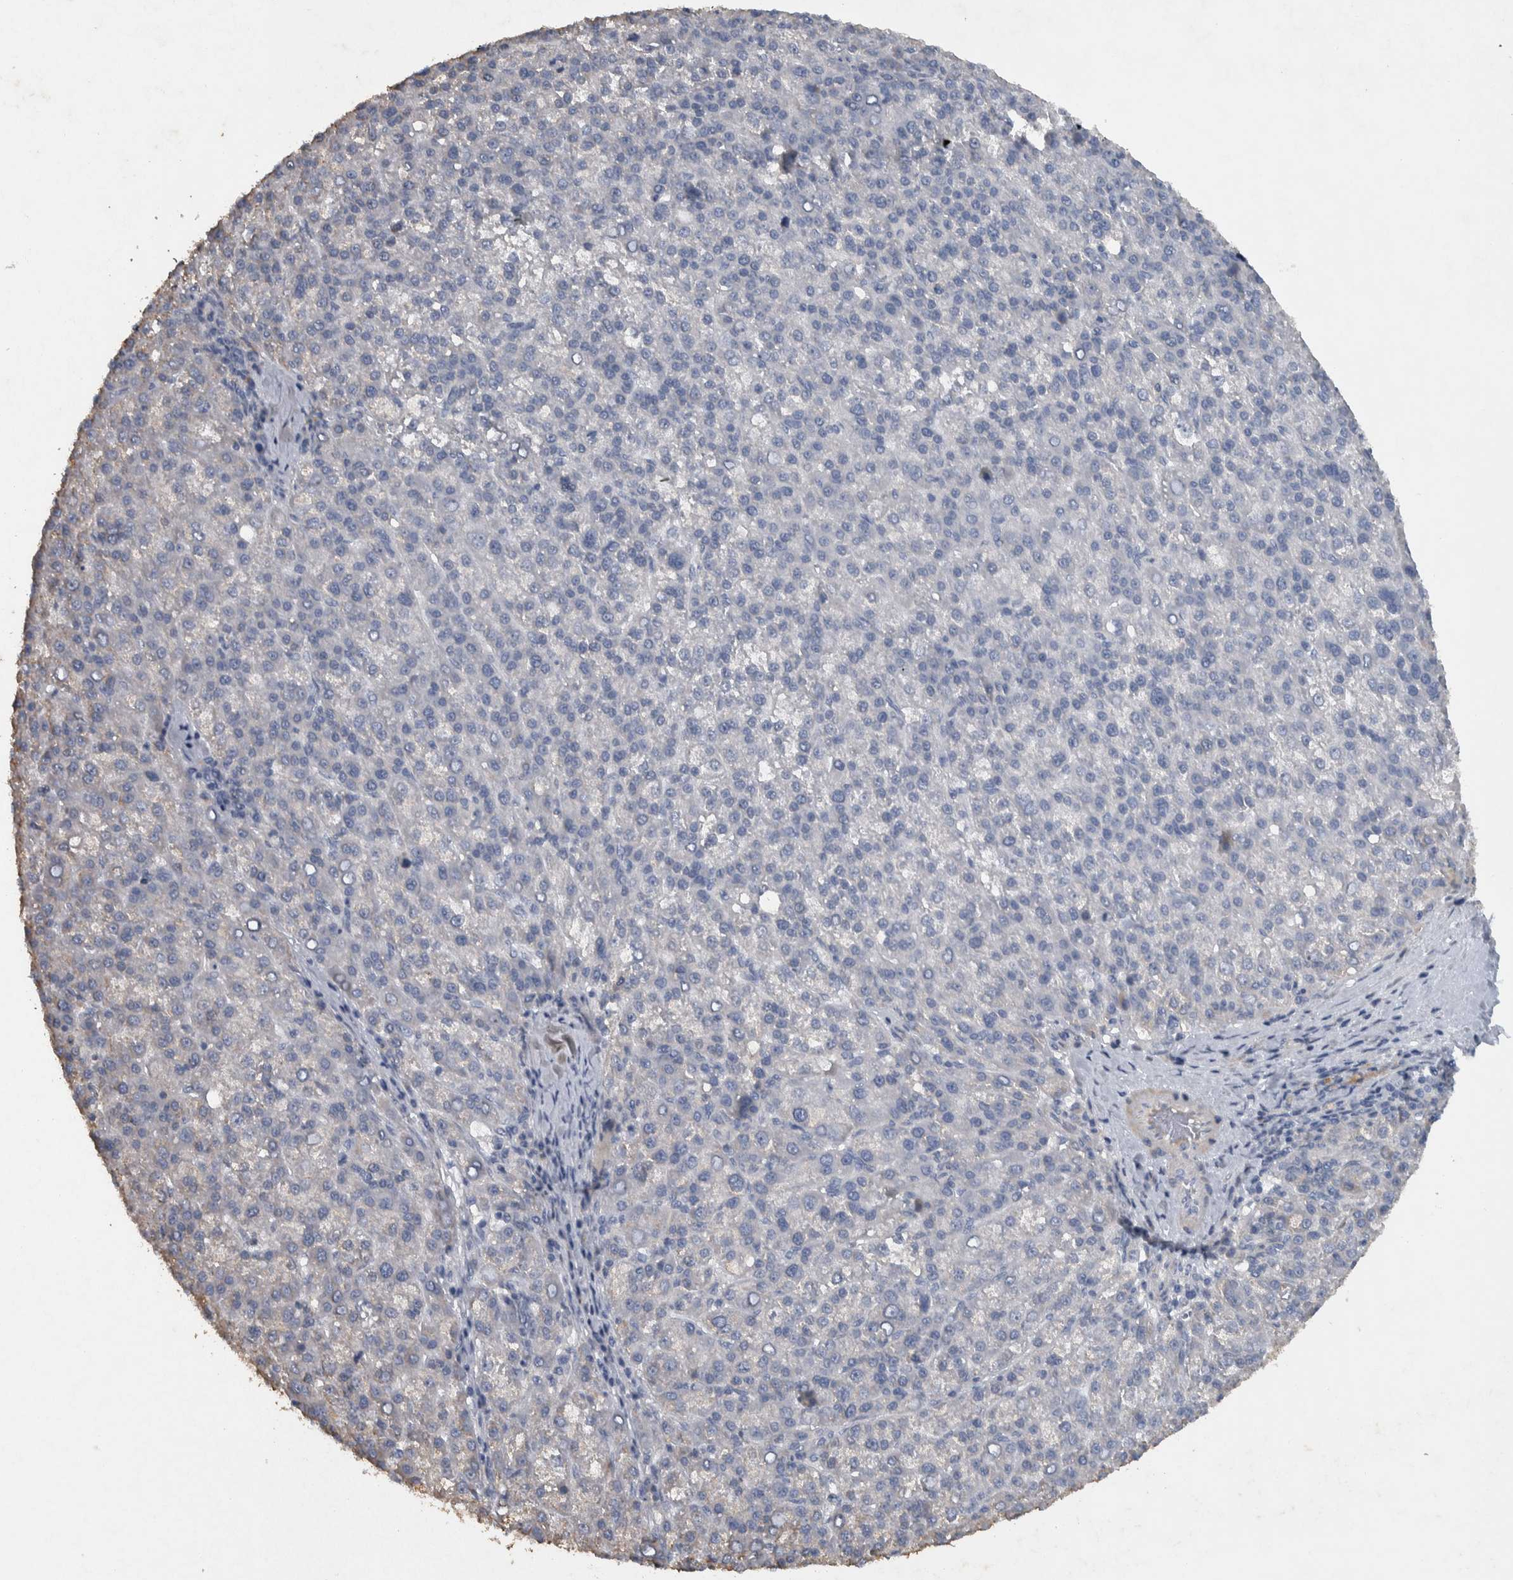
{"staining": {"intensity": "negative", "quantity": "none", "location": "none"}, "tissue": "liver cancer", "cell_type": "Tumor cells", "image_type": "cancer", "snomed": [{"axis": "morphology", "description": "Carcinoma, Hepatocellular, NOS"}, {"axis": "topography", "description": "Liver"}], "caption": "This micrograph is of liver cancer (hepatocellular carcinoma) stained with immunohistochemistry (IHC) to label a protein in brown with the nuclei are counter-stained blue. There is no staining in tumor cells.", "gene": "NT5C2", "patient": {"sex": "female", "age": 58}}